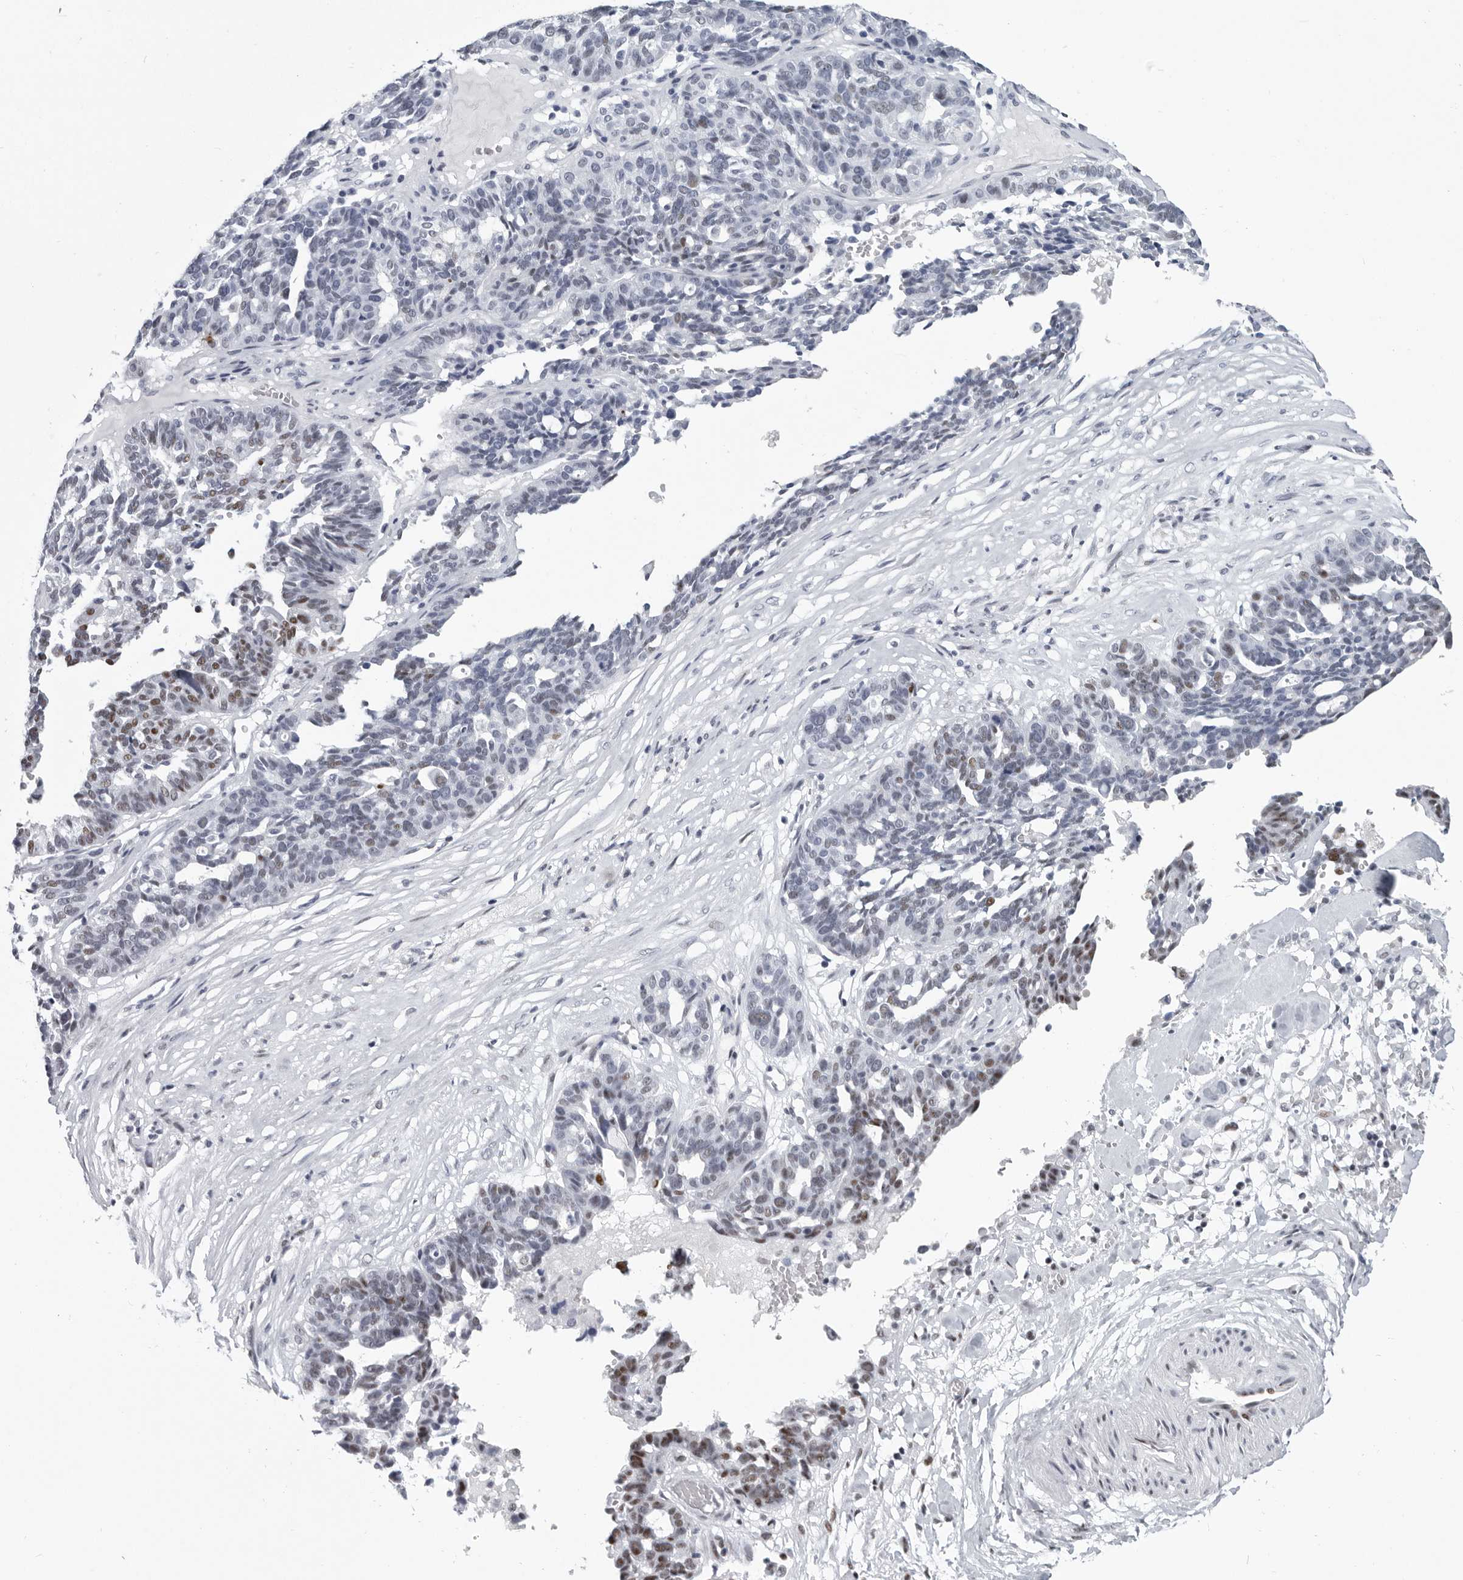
{"staining": {"intensity": "moderate", "quantity": "<25%", "location": "nuclear"}, "tissue": "ovarian cancer", "cell_type": "Tumor cells", "image_type": "cancer", "snomed": [{"axis": "morphology", "description": "Cystadenocarcinoma, serous, NOS"}, {"axis": "topography", "description": "Ovary"}], "caption": "Ovarian serous cystadenocarcinoma stained with immunohistochemistry exhibits moderate nuclear expression in approximately <25% of tumor cells.", "gene": "WRAP73", "patient": {"sex": "female", "age": 59}}